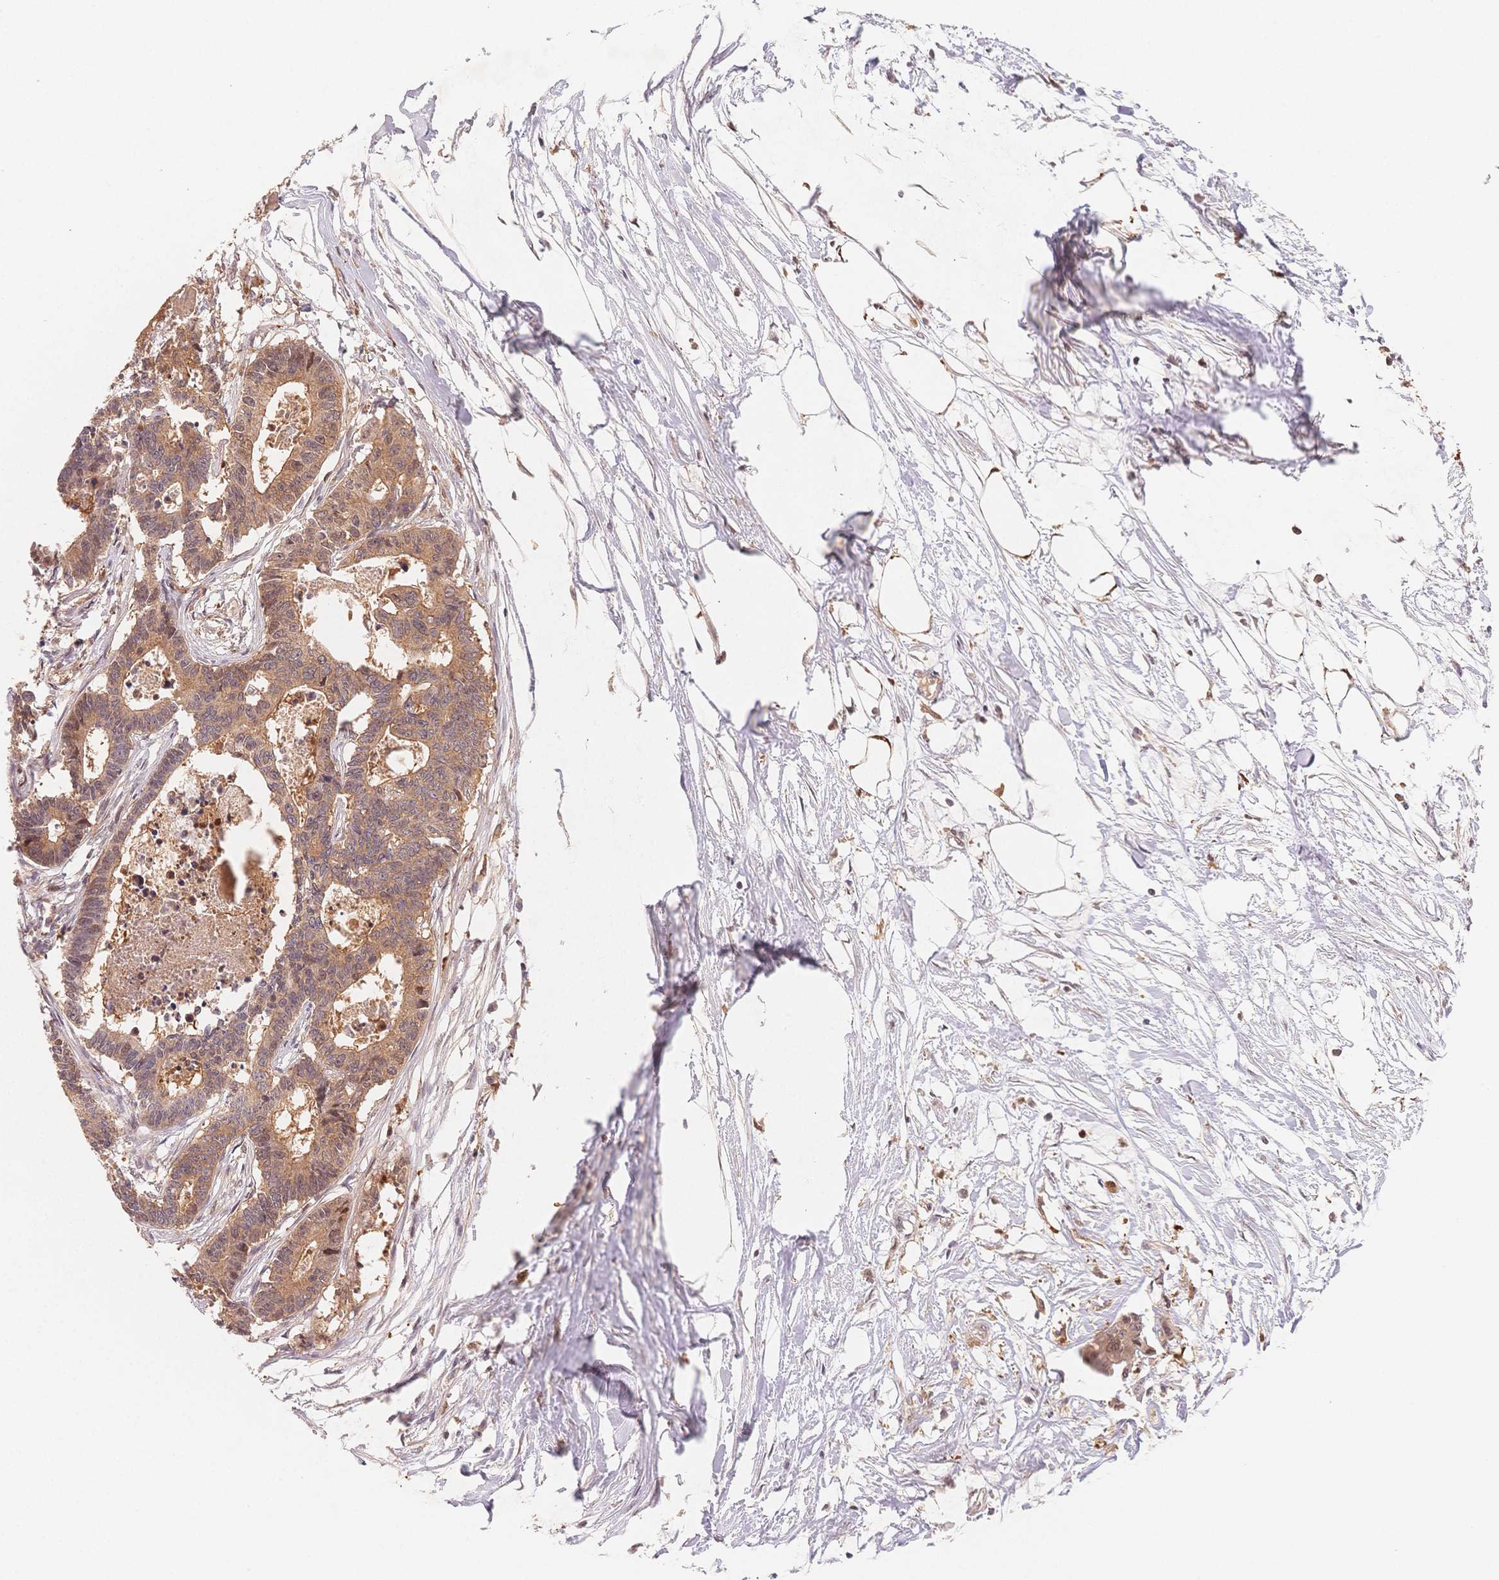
{"staining": {"intensity": "weak", "quantity": ">75%", "location": "cytoplasmic/membranous"}, "tissue": "colorectal cancer", "cell_type": "Tumor cells", "image_type": "cancer", "snomed": [{"axis": "morphology", "description": "Adenocarcinoma, NOS"}, {"axis": "topography", "description": "Rectum"}], "caption": "Colorectal cancer stained for a protein demonstrates weak cytoplasmic/membranous positivity in tumor cells.", "gene": "C12orf75", "patient": {"sex": "male", "age": 57}}